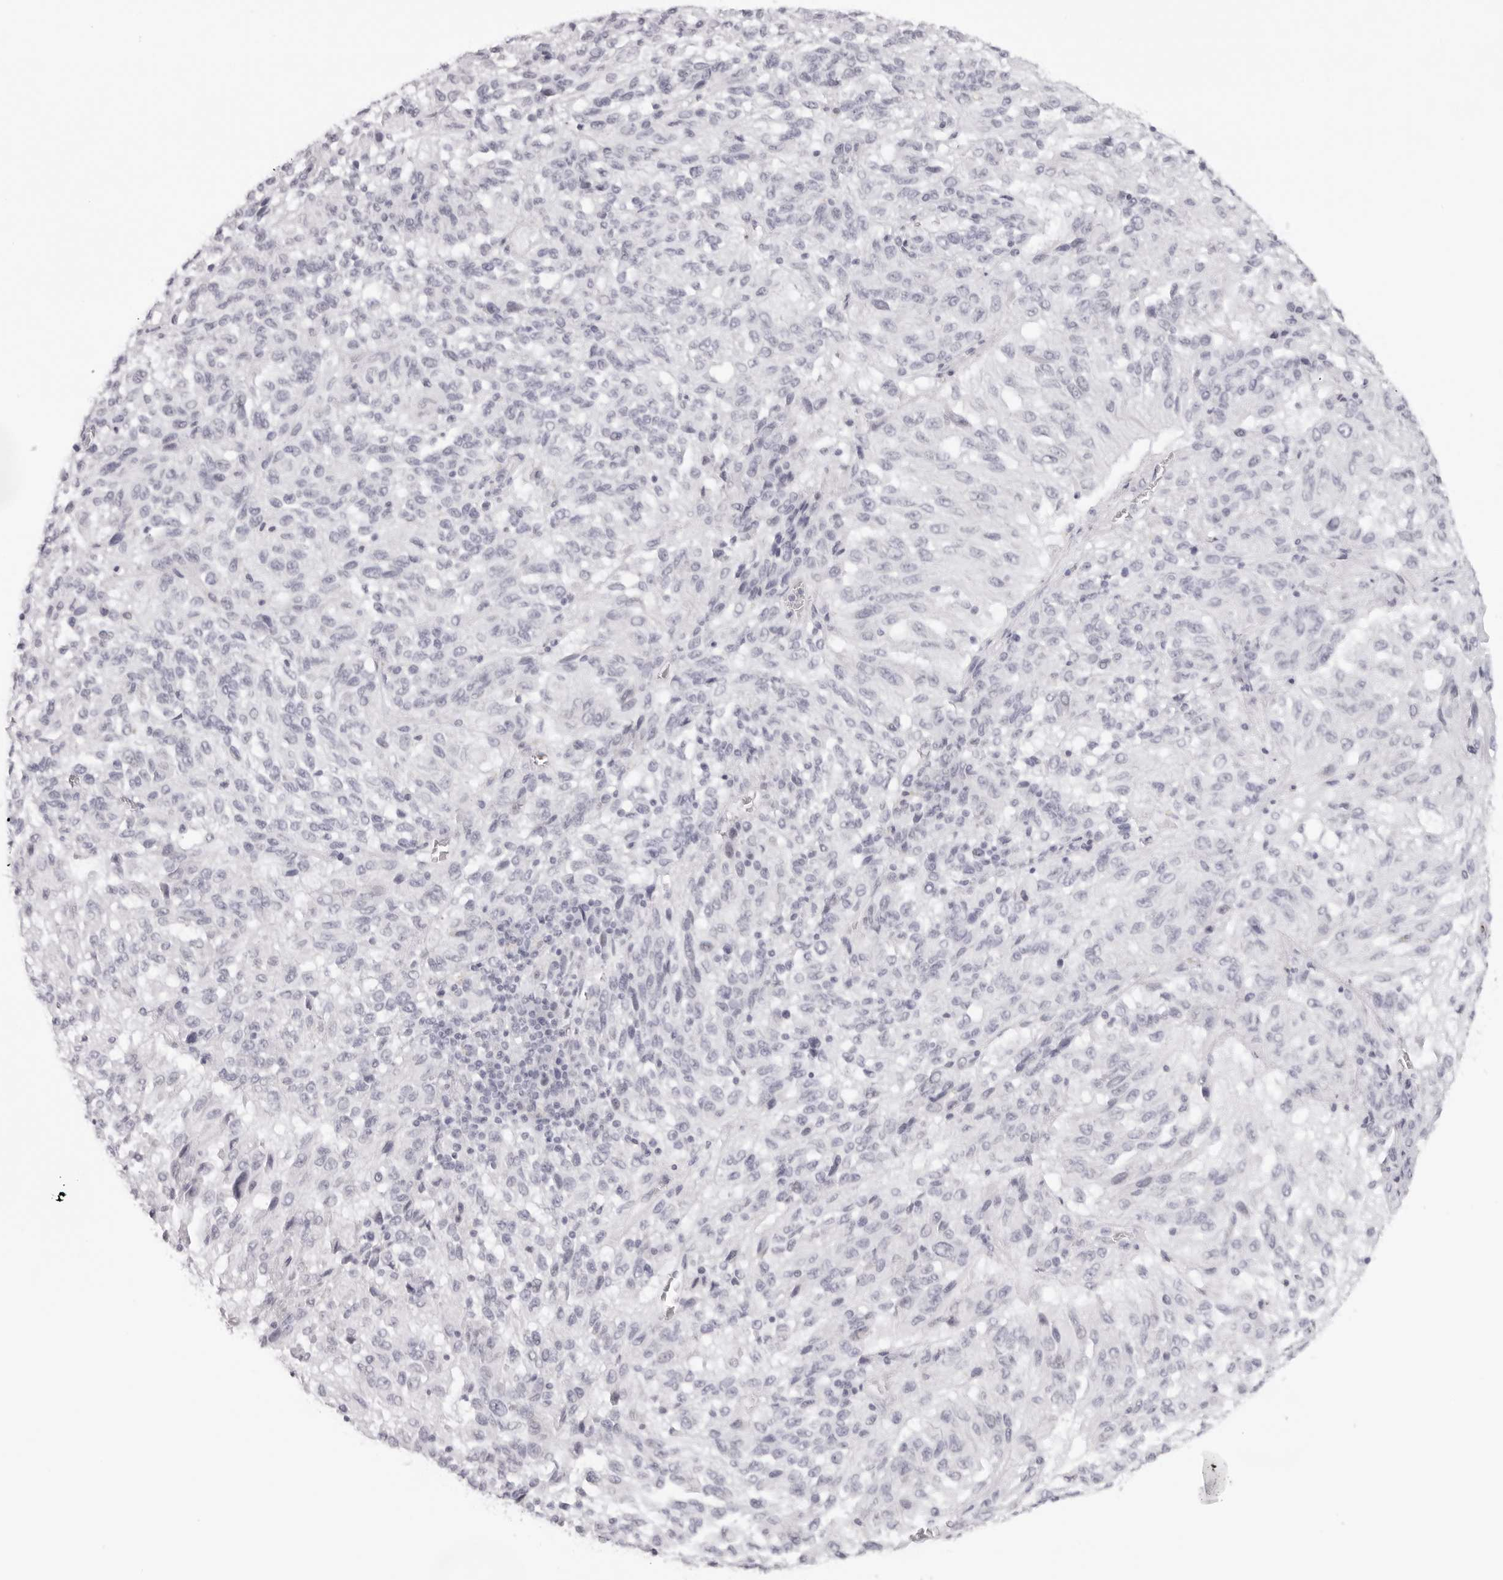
{"staining": {"intensity": "negative", "quantity": "none", "location": "none"}, "tissue": "melanoma", "cell_type": "Tumor cells", "image_type": "cancer", "snomed": [{"axis": "morphology", "description": "Malignant melanoma, Metastatic site"}, {"axis": "topography", "description": "Lung"}], "caption": "The micrograph displays no significant expression in tumor cells of malignant melanoma (metastatic site).", "gene": "KLK12", "patient": {"sex": "male", "age": 64}}